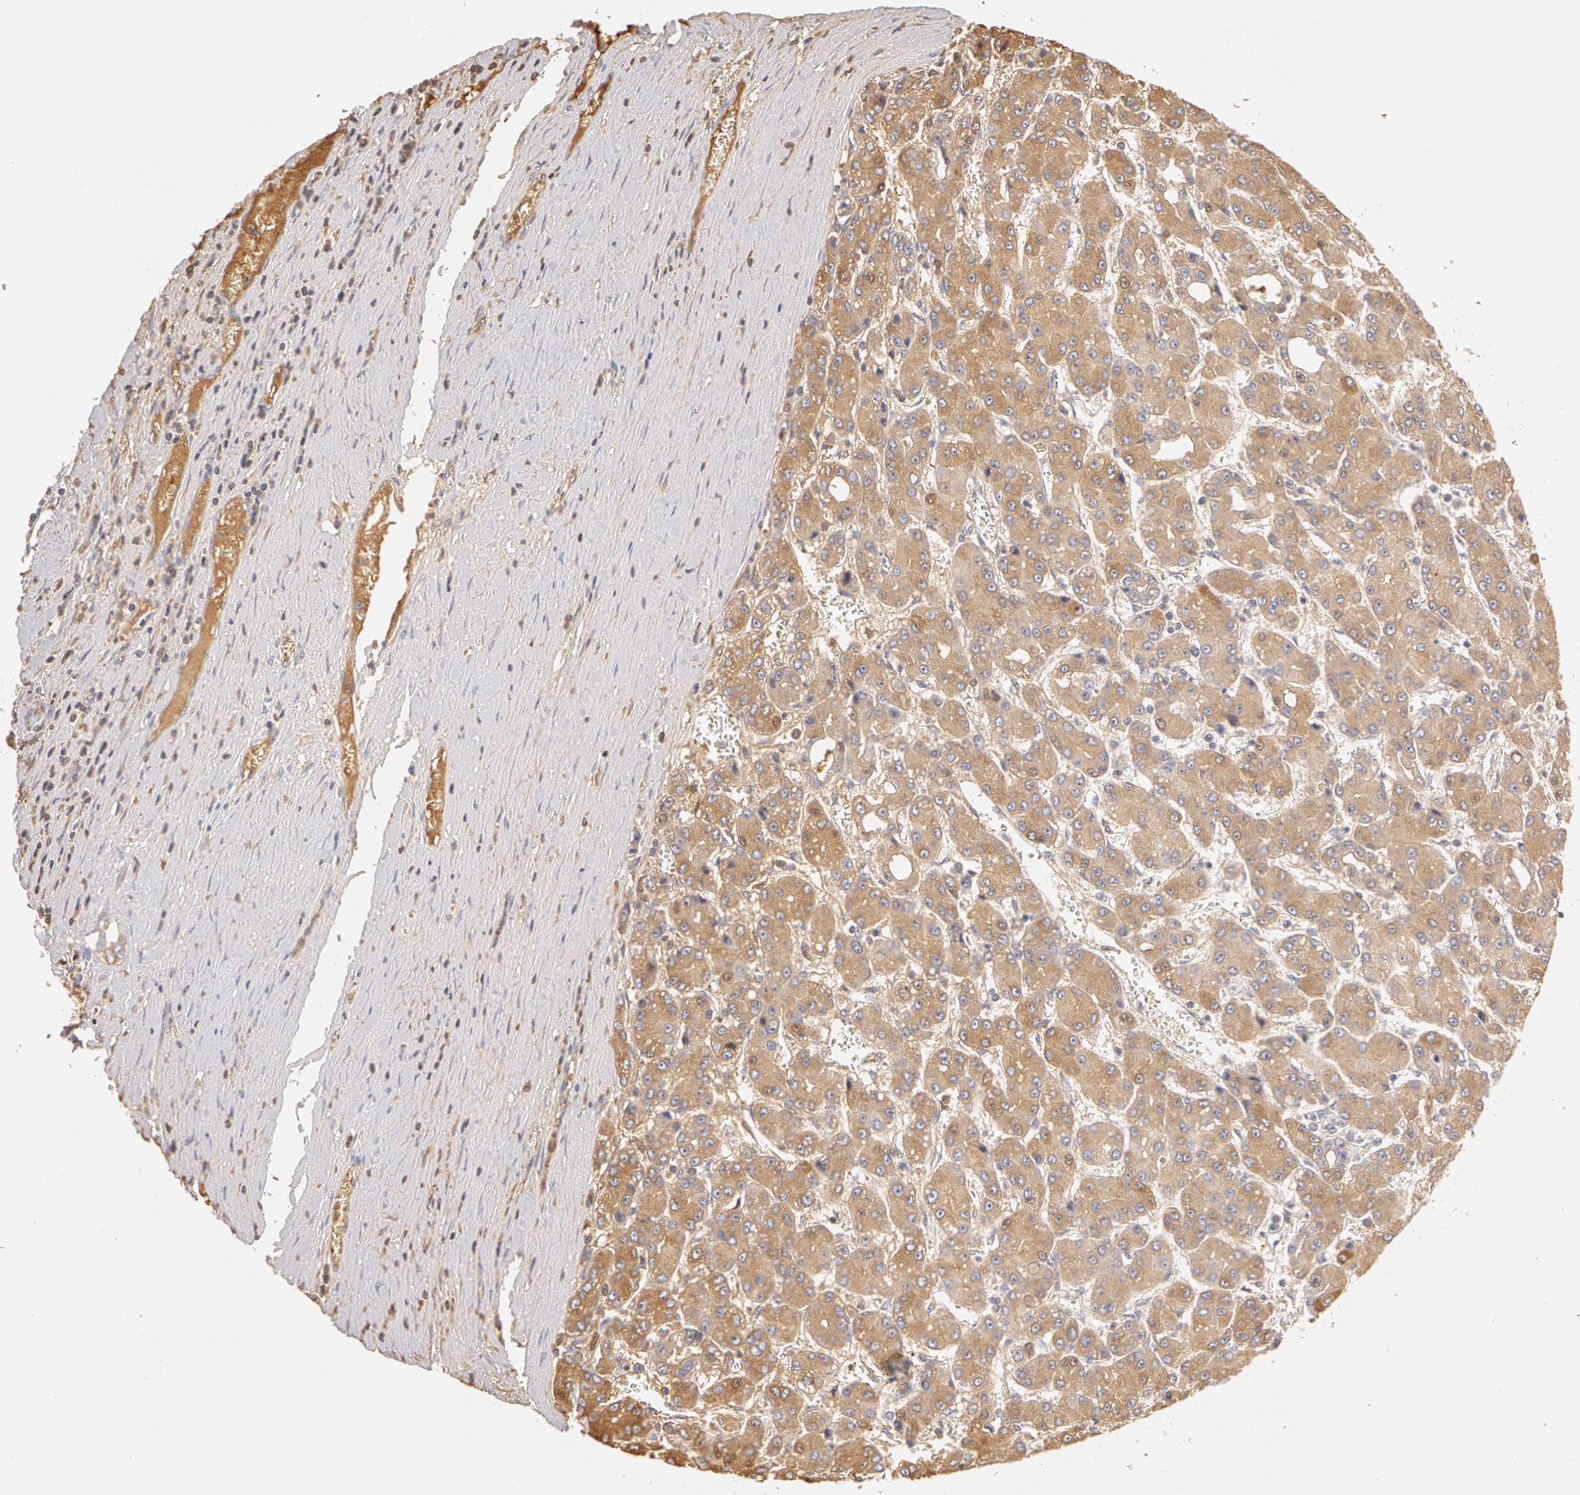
{"staining": {"intensity": "moderate", "quantity": ">75%", "location": "cytoplasmic/membranous"}, "tissue": "liver cancer", "cell_type": "Tumor cells", "image_type": "cancer", "snomed": [{"axis": "morphology", "description": "Carcinoma, Hepatocellular, NOS"}, {"axis": "topography", "description": "Liver"}], "caption": "This is a micrograph of immunohistochemistry (IHC) staining of liver cancer (hepatocellular carcinoma), which shows moderate positivity in the cytoplasmic/membranous of tumor cells.", "gene": "TF", "patient": {"sex": "male", "age": 69}}